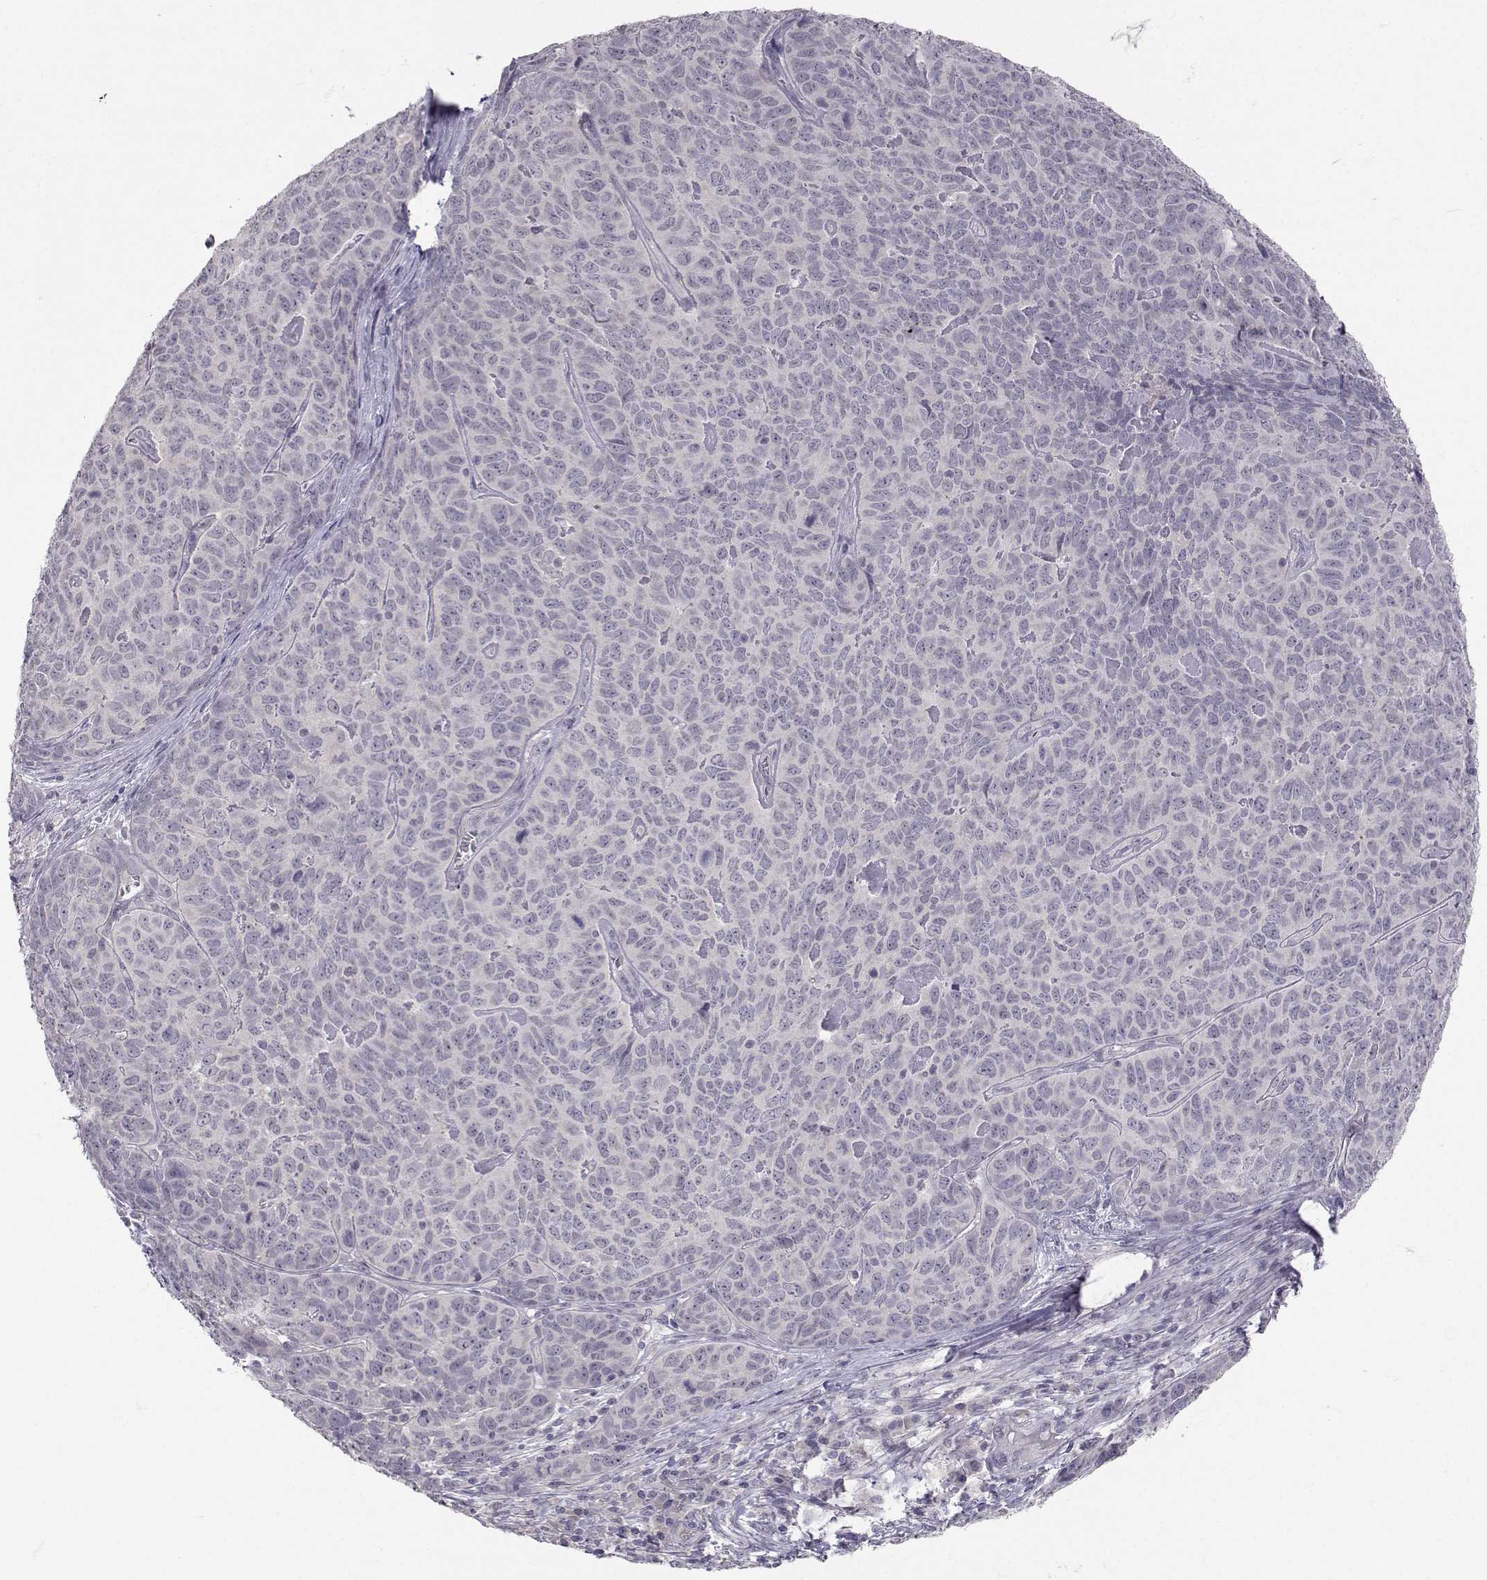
{"staining": {"intensity": "negative", "quantity": "none", "location": "none"}, "tissue": "skin cancer", "cell_type": "Tumor cells", "image_type": "cancer", "snomed": [{"axis": "morphology", "description": "Squamous cell carcinoma, NOS"}, {"axis": "topography", "description": "Skin"}, {"axis": "topography", "description": "Anal"}], "caption": "DAB (3,3'-diaminobenzidine) immunohistochemical staining of skin squamous cell carcinoma shows no significant expression in tumor cells.", "gene": "SLC6A3", "patient": {"sex": "female", "age": 51}}